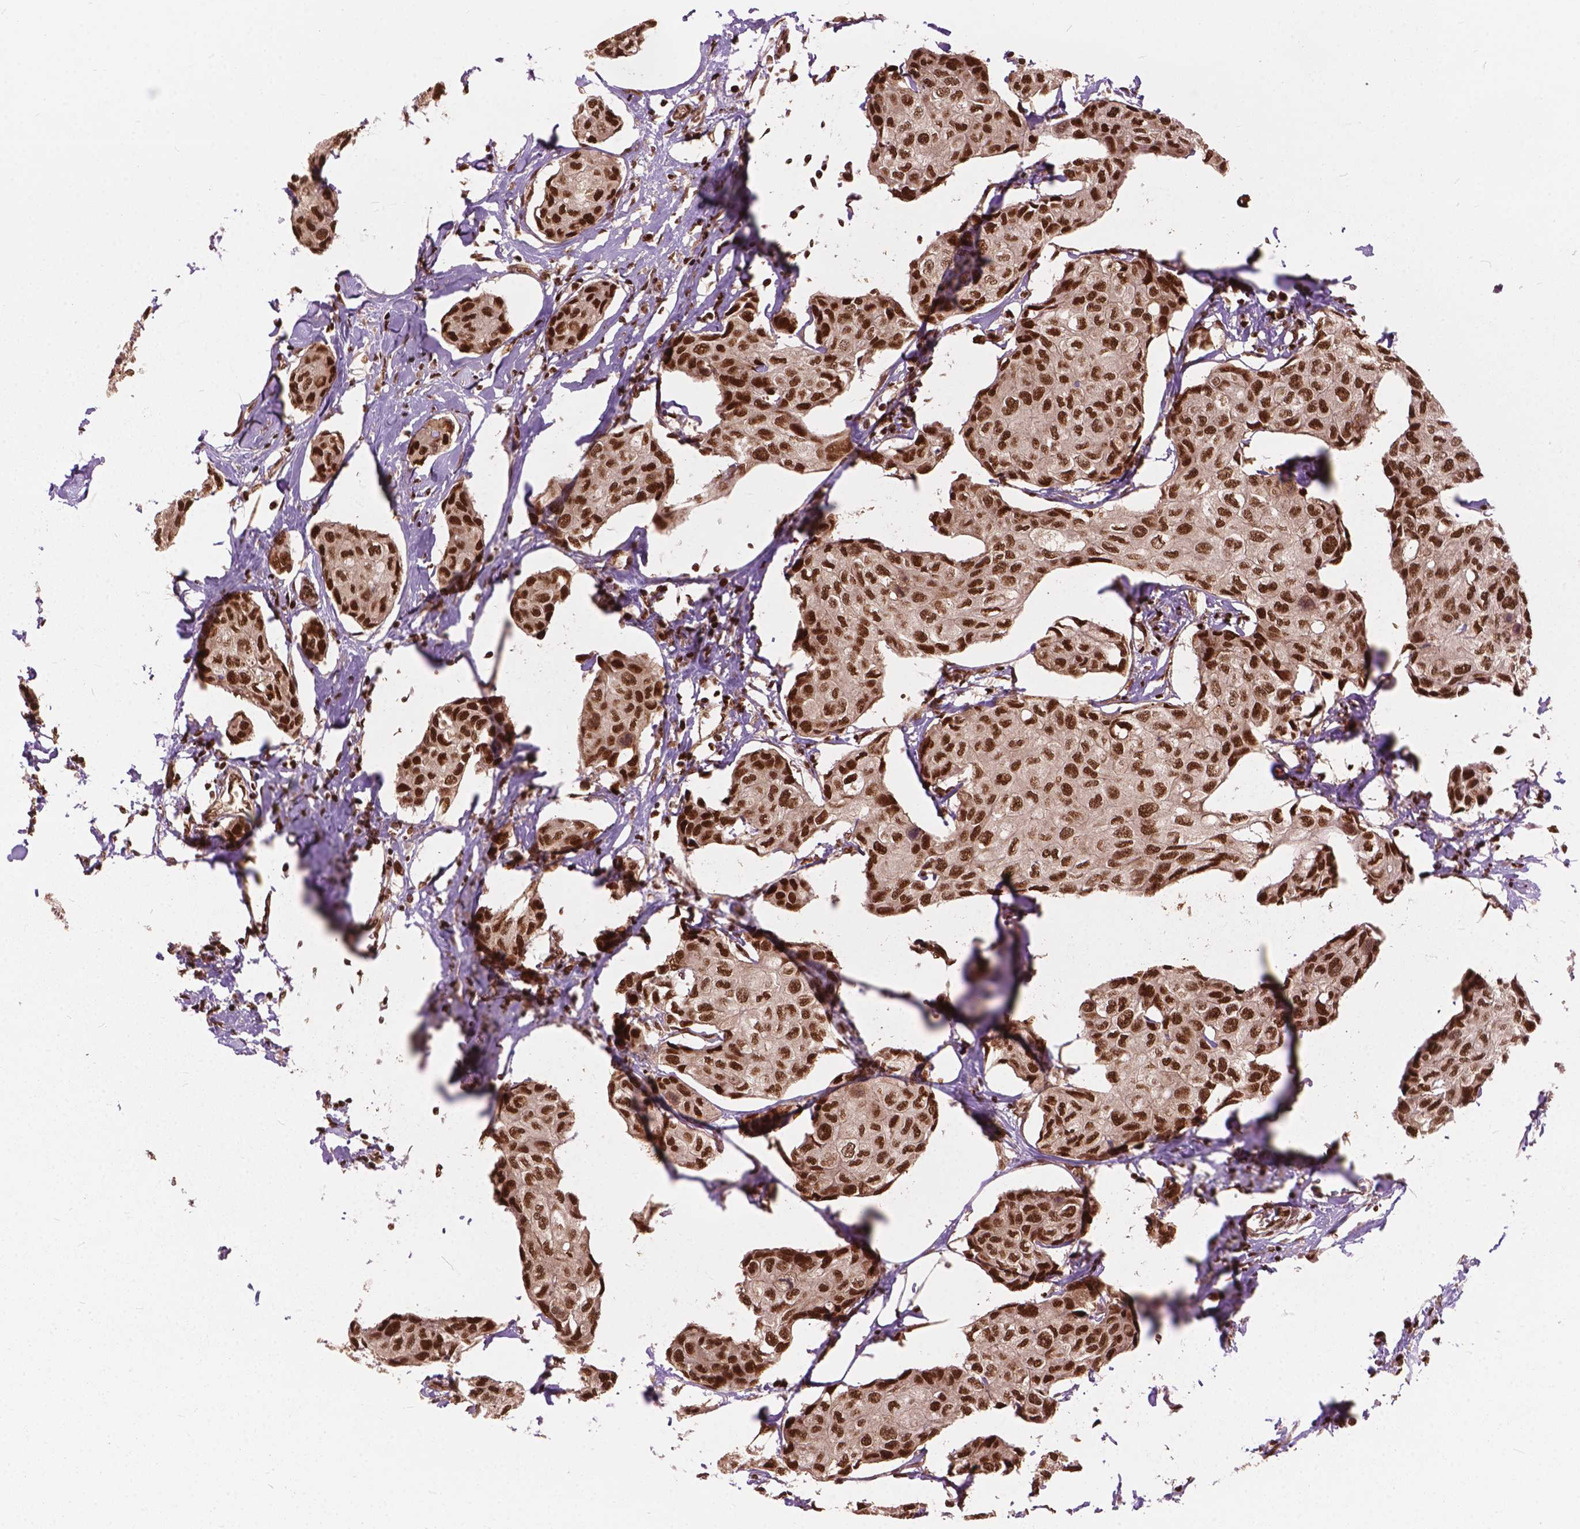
{"staining": {"intensity": "moderate", "quantity": ">75%", "location": "nuclear"}, "tissue": "breast cancer", "cell_type": "Tumor cells", "image_type": "cancer", "snomed": [{"axis": "morphology", "description": "Duct carcinoma"}, {"axis": "topography", "description": "Breast"}], "caption": "A brown stain highlights moderate nuclear staining of a protein in breast cancer tumor cells. (IHC, brightfield microscopy, high magnification).", "gene": "ANP32B", "patient": {"sex": "female", "age": 80}}